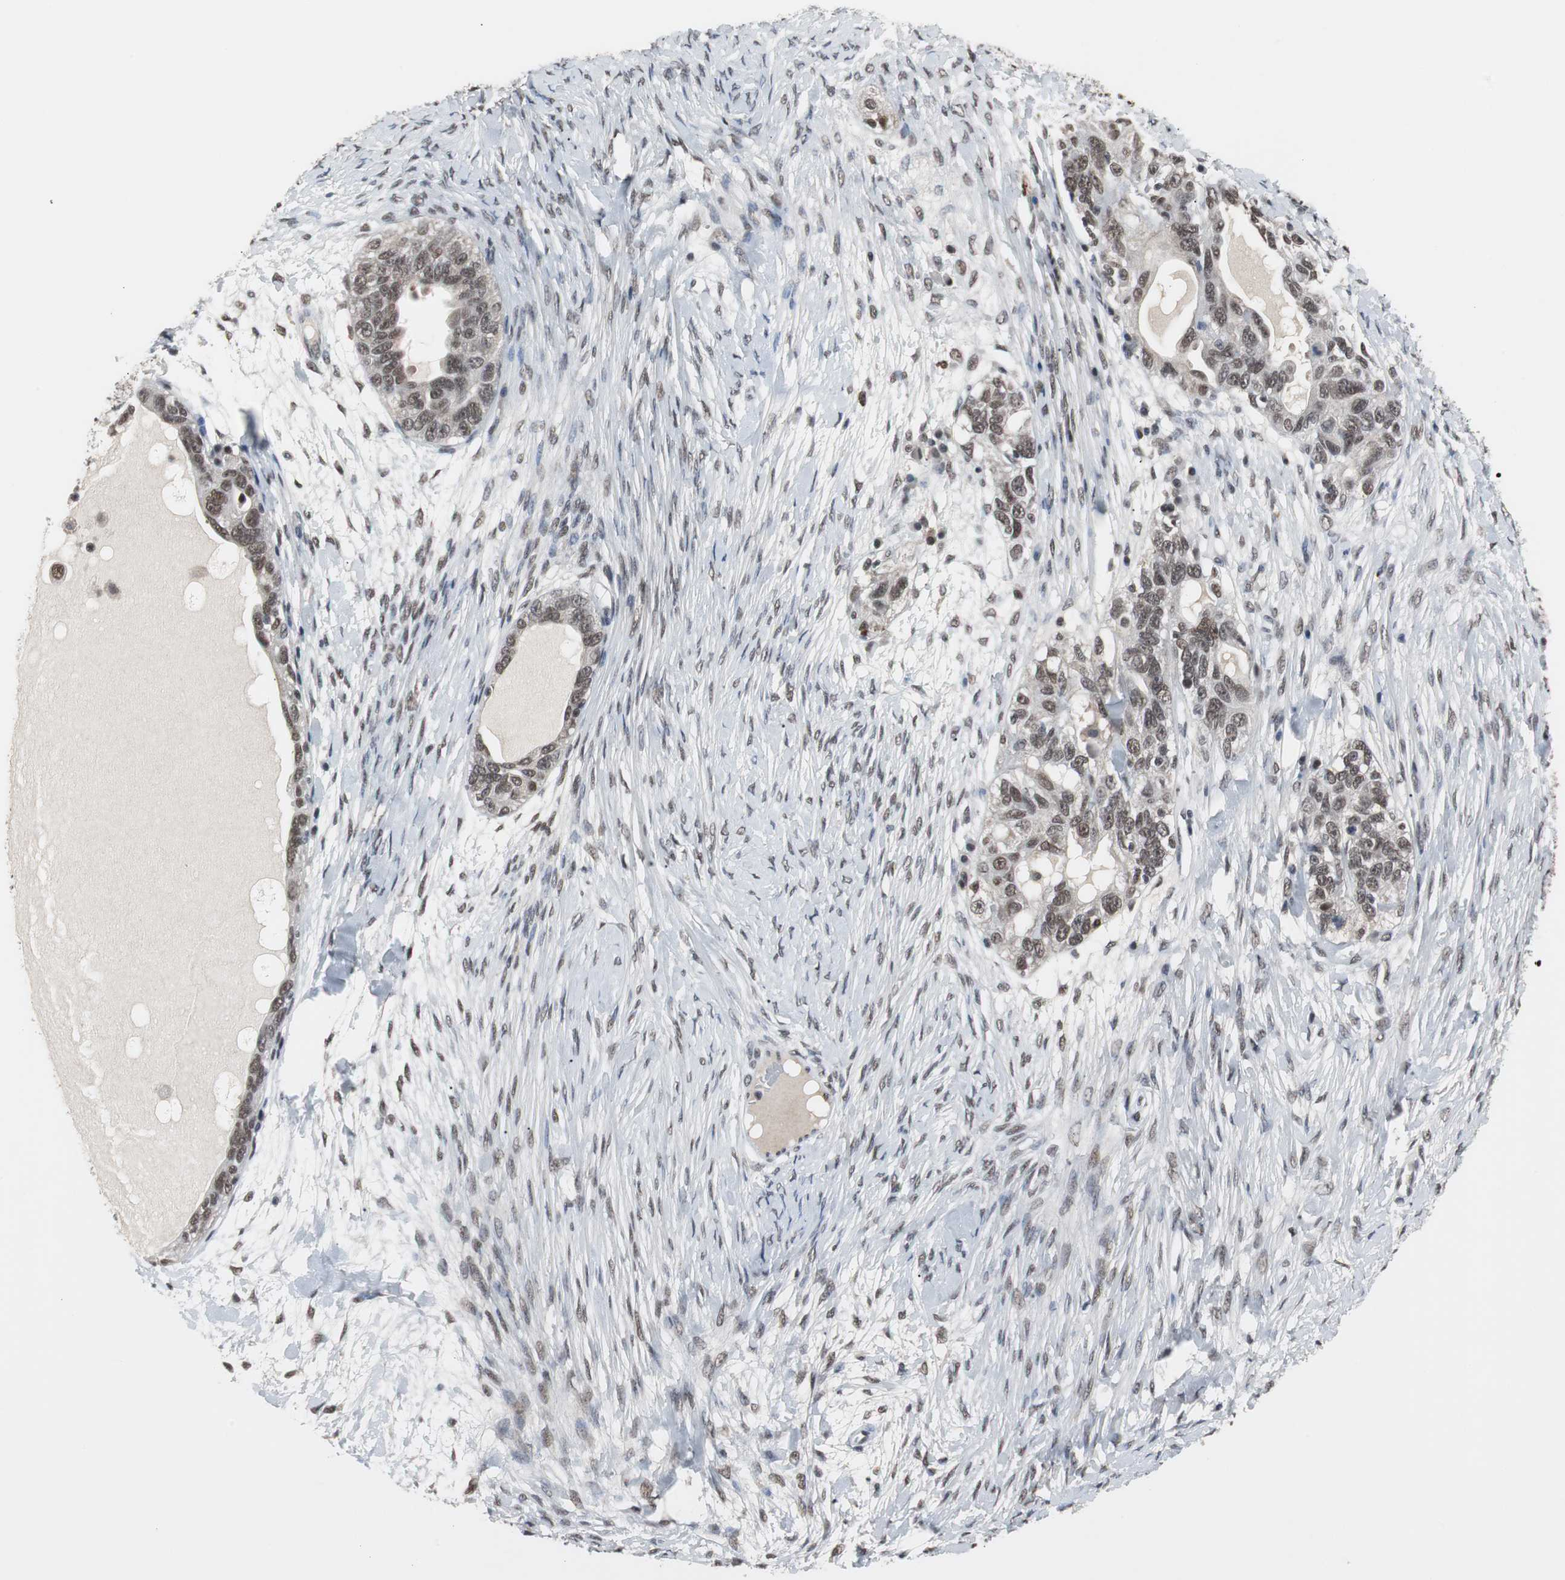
{"staining": {"intensity": "moderate", "quantity": ">75%", "location": "cytoplasmic/membranous,nuclear"}, "tissue": "ovarian cancer", "cell_type": "Tumor cells", "image_type": "cancer", "snomed": [{"axis": "morphology", "description": "Cystadenocarcinoma, serous, NOS"}, {"axis": "topography", "description": "Ovary"}], "caption": "Tumor cells exhibit medium levels of moderate cytoplasmic/membranous and nuclear staining in approximately >75% of cells in human serous cystadenocarcinoma (ovarian).", "gene": "TAF7", "patient": {"sex": "female", "age": 82}}